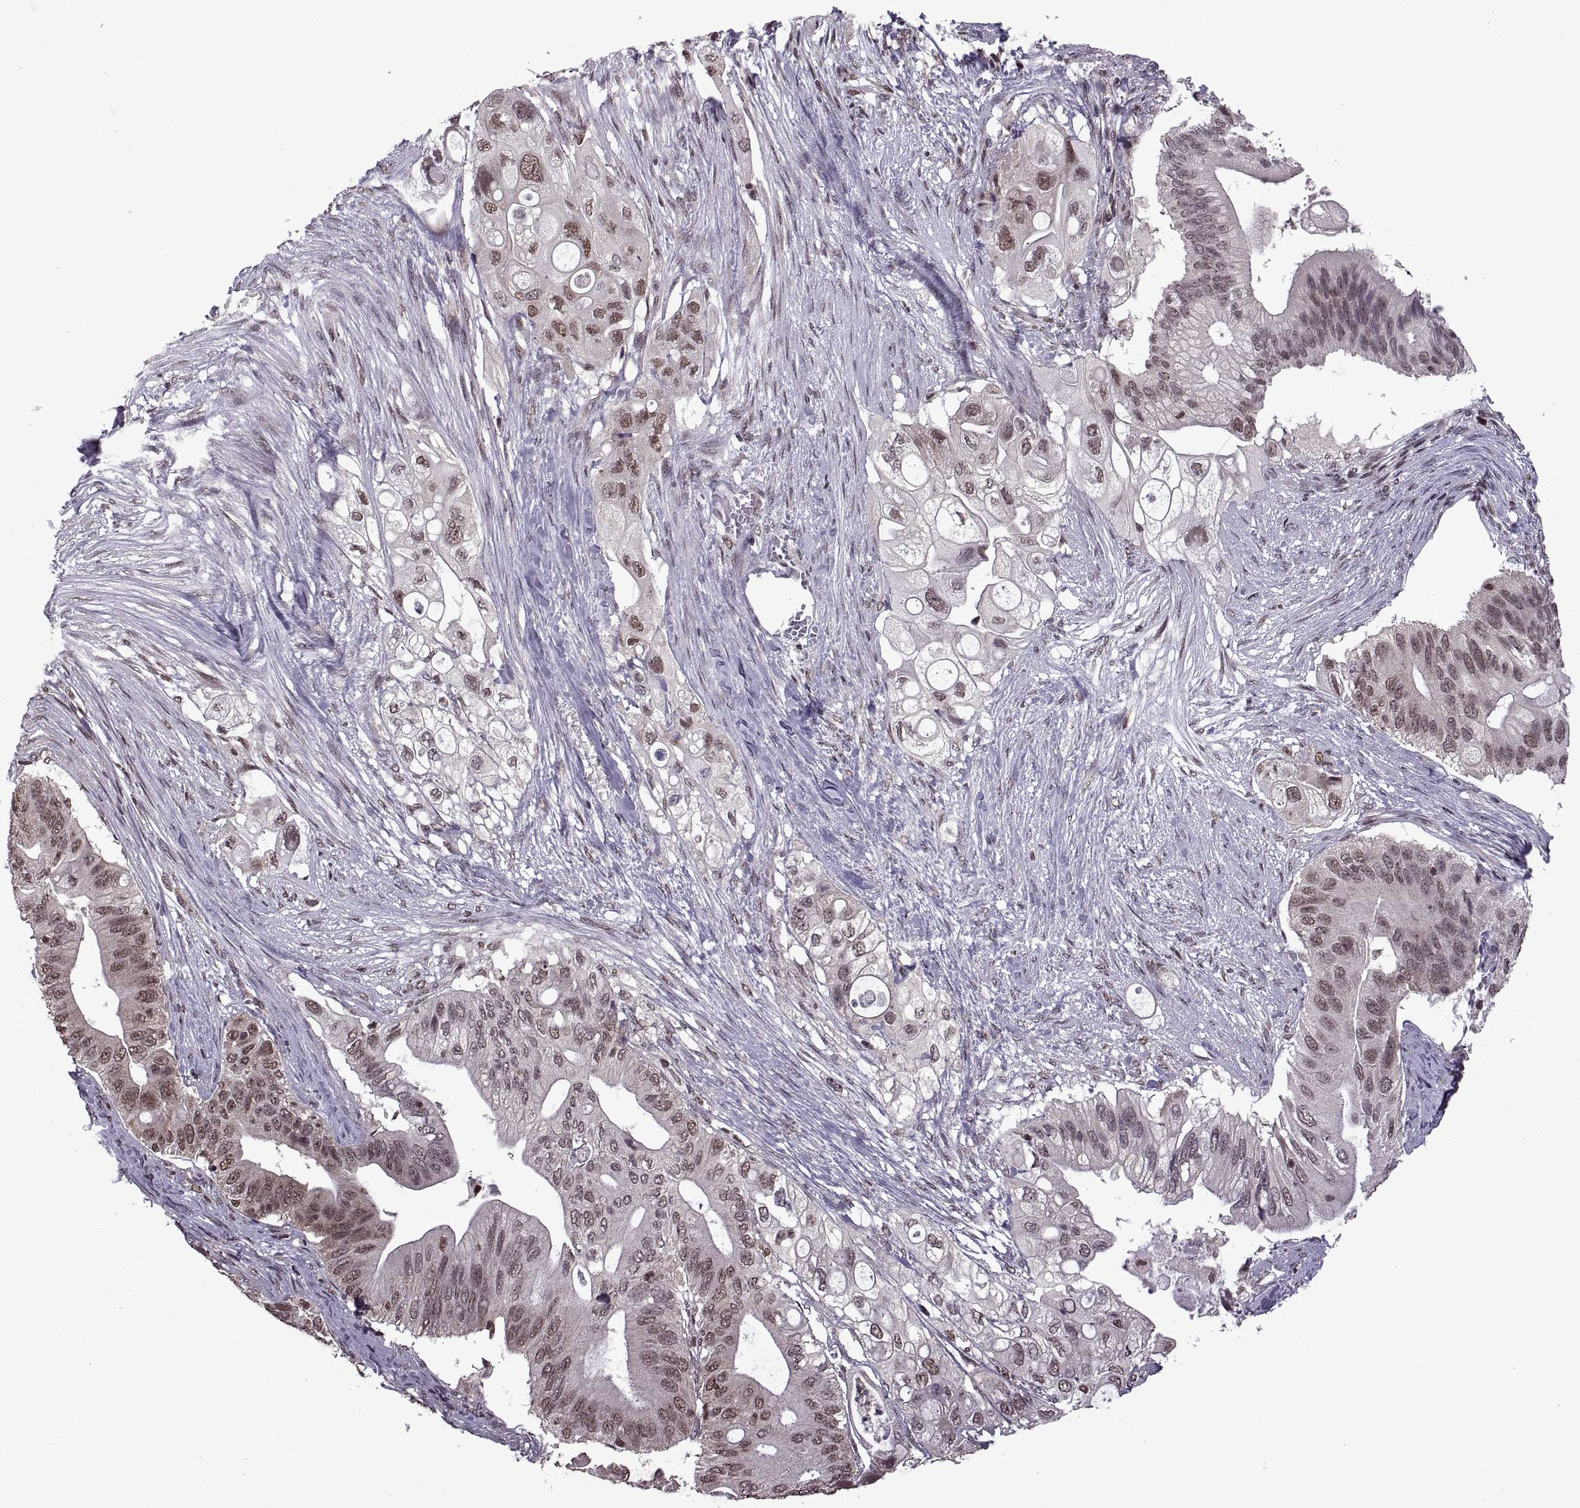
{"staining": {"intensity": "weak", "quantity": "25%-75%", "location": "nuclear"}, "tissue": "pancreatic cancer", "cell_type": "Tumor cells", "image_type": "cancer", "snomed": [{"axis": "morphology", "description": "Adenocarcinoma, NOS"}, {"axis": "topography", "description": "Pancreas"}], "caption": "Protein staining demonstrates weak nuclear positivity in about 25%-75% of tumor cells in pancreatic cancer.", "gene": "INTS3", "patient": {"sex": "female", "age": 72}}